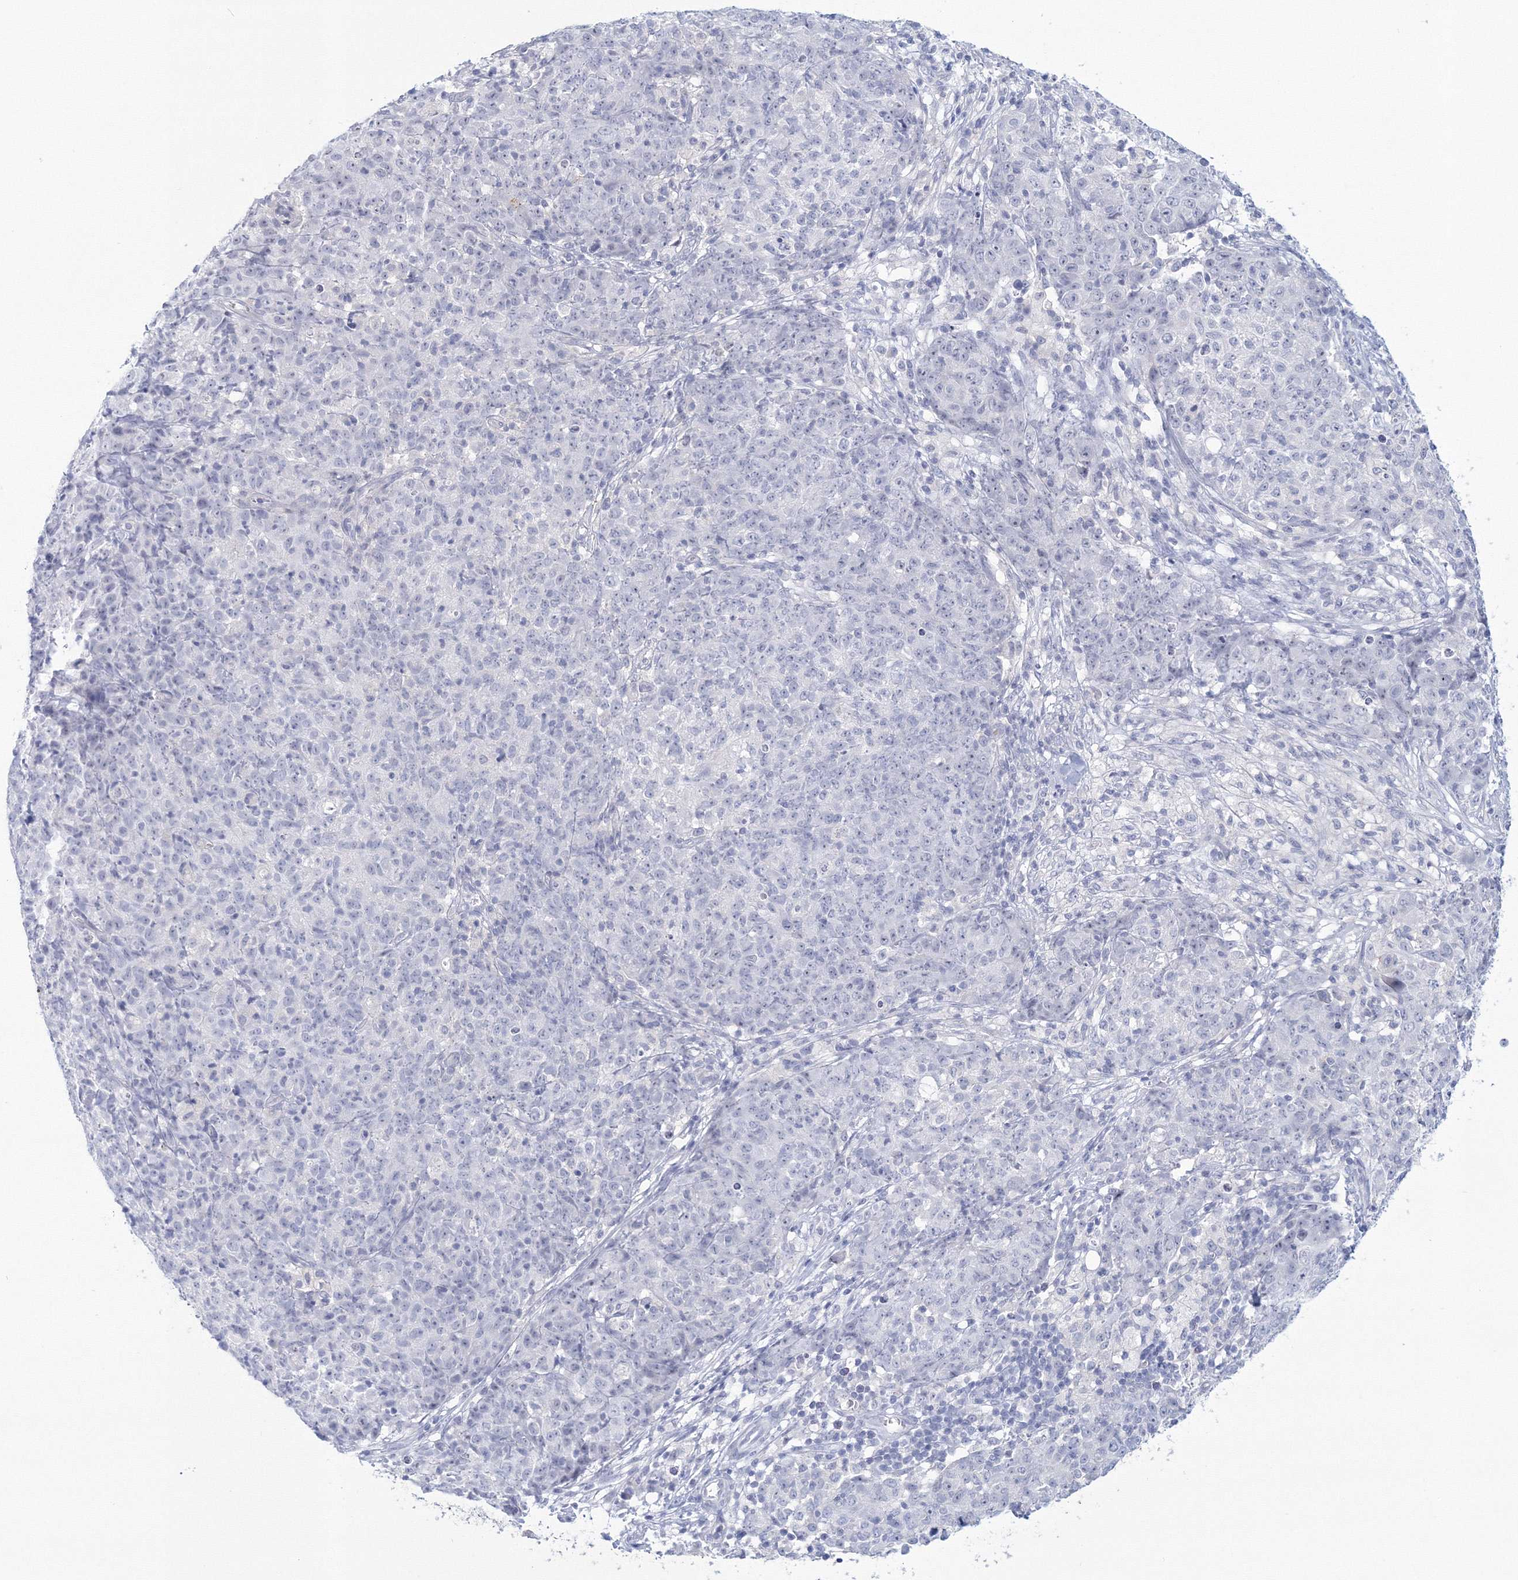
{"staining": {"intensity": "moderate", "quantity": "<25%", "location": "cytoplasmic/membranous"}, "tissue": "ovarian cancer", "cell_type": "Tumor cells", "image_type": "cancer", "snomed": [{"axis": "morphology", "description": "Carcinoma, endometroid"}, {"axis": "topography", "description": "Ovary"}], "caption": "Protein positivity by immunohistochemistry (IHC) shows moderate cytoplasmic/membranous positivity in about <25% of tumor cells in ovarian endometroid carcinoma. (IHC, brightfield microscopy, high magnification).", "gene": "VSIG1", "patient": {"sex": "female", "age": 42}}